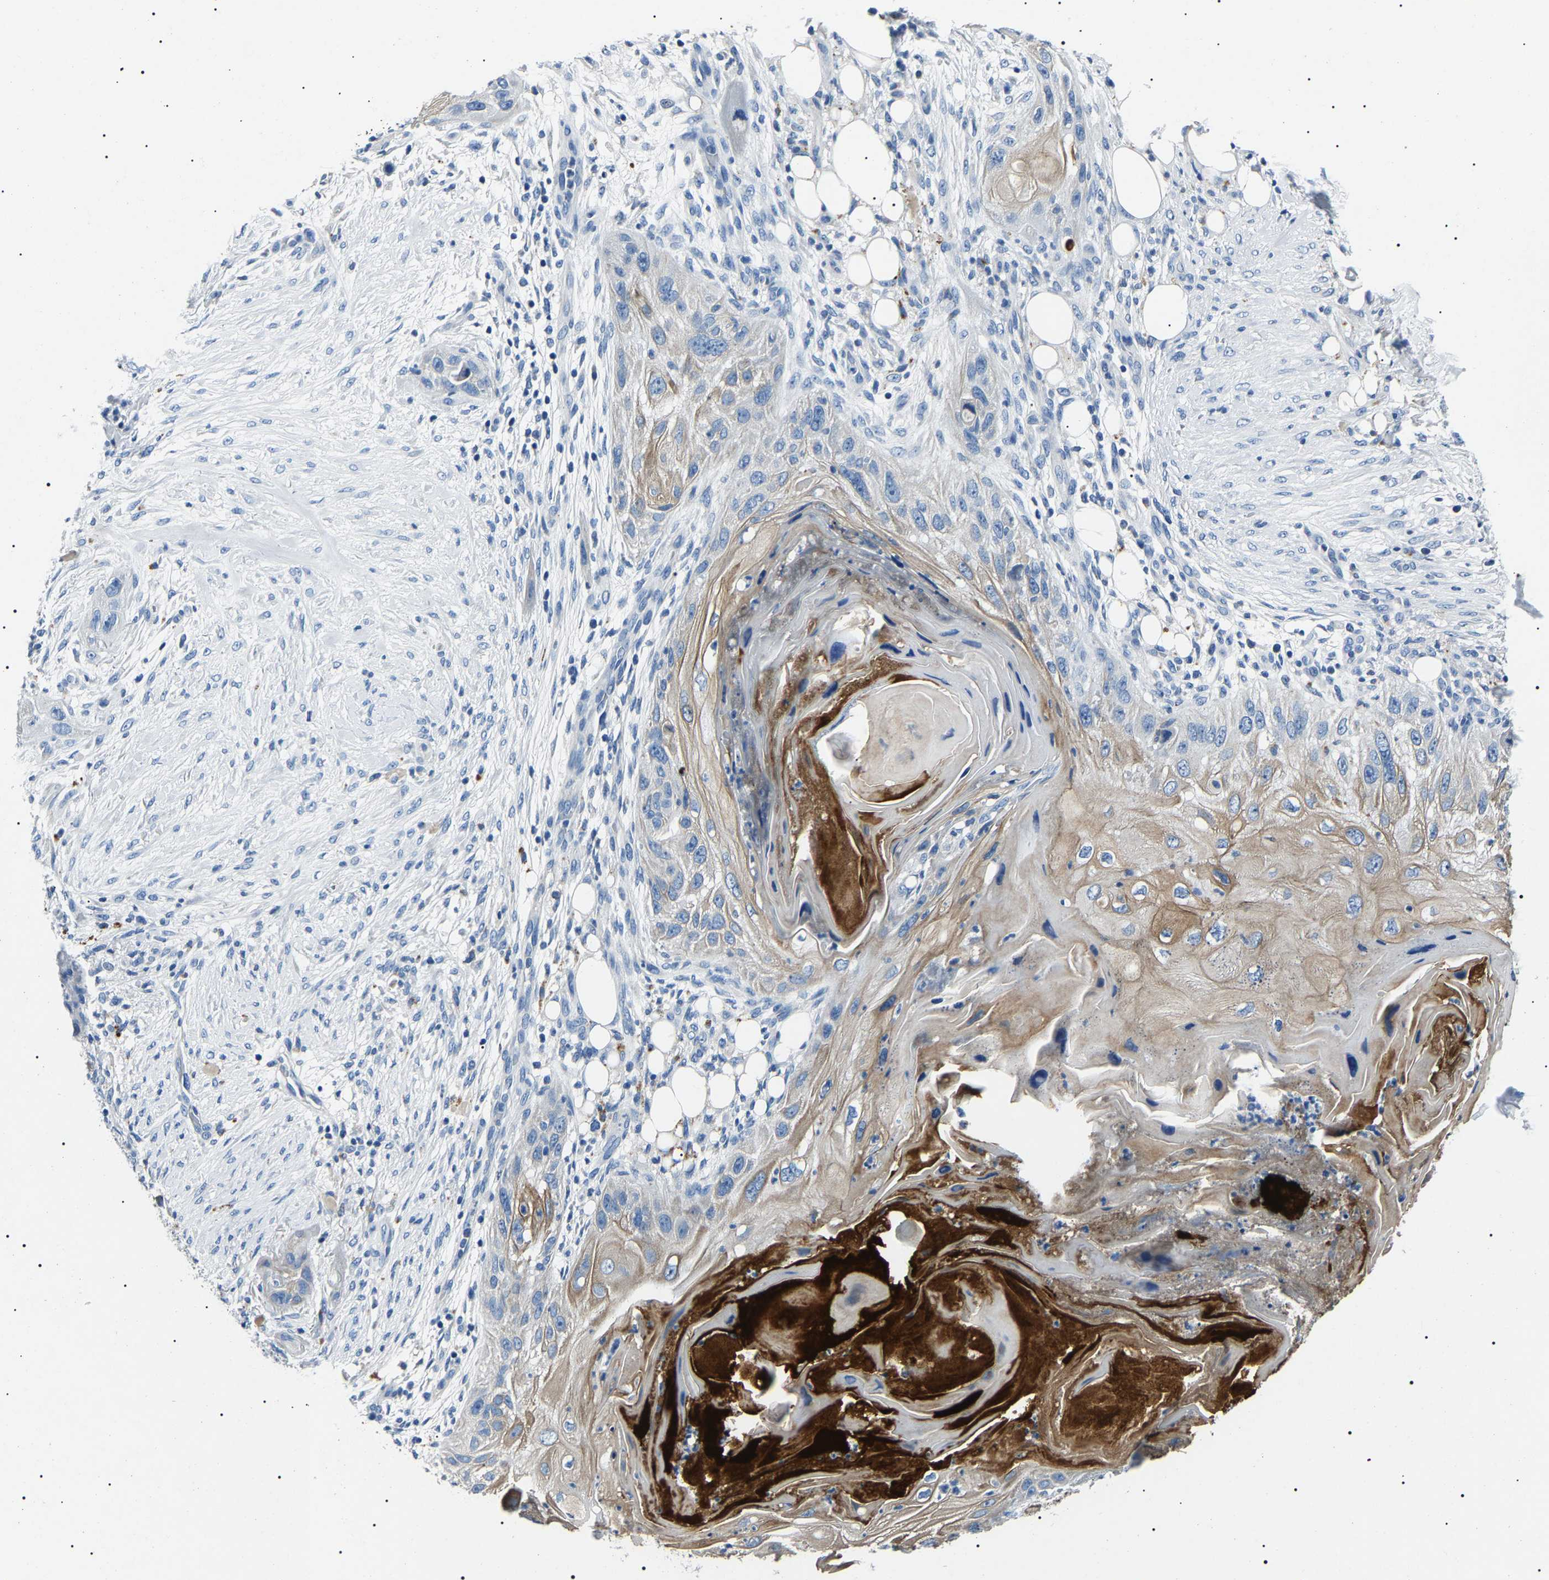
{"staining": {"intensity": "moderate", "quantity": "<25%", "location": "cytoplasmic/membranous"}, "tissue": "skin cancer", "cell_type": "Tumor cells", "image_type": "cancer", "snomed": [{"axis": "morphology", "description": "Squamous cell carcinoma, NOS"}, {"axis": "topography", "description": "Skin"}], "caption": "Immunohistochemistry (IHC) (DAB) staining of skin cancer (squamous cell carcinoma) reveals moderate cytoplasmic/membranous protein staining in approximately <25% of tumor cells. The protein is shown in brown color, while the nuclei are stained blue.", "gene": "KLK15", "patient": {"sex": "female", "age": 77}}